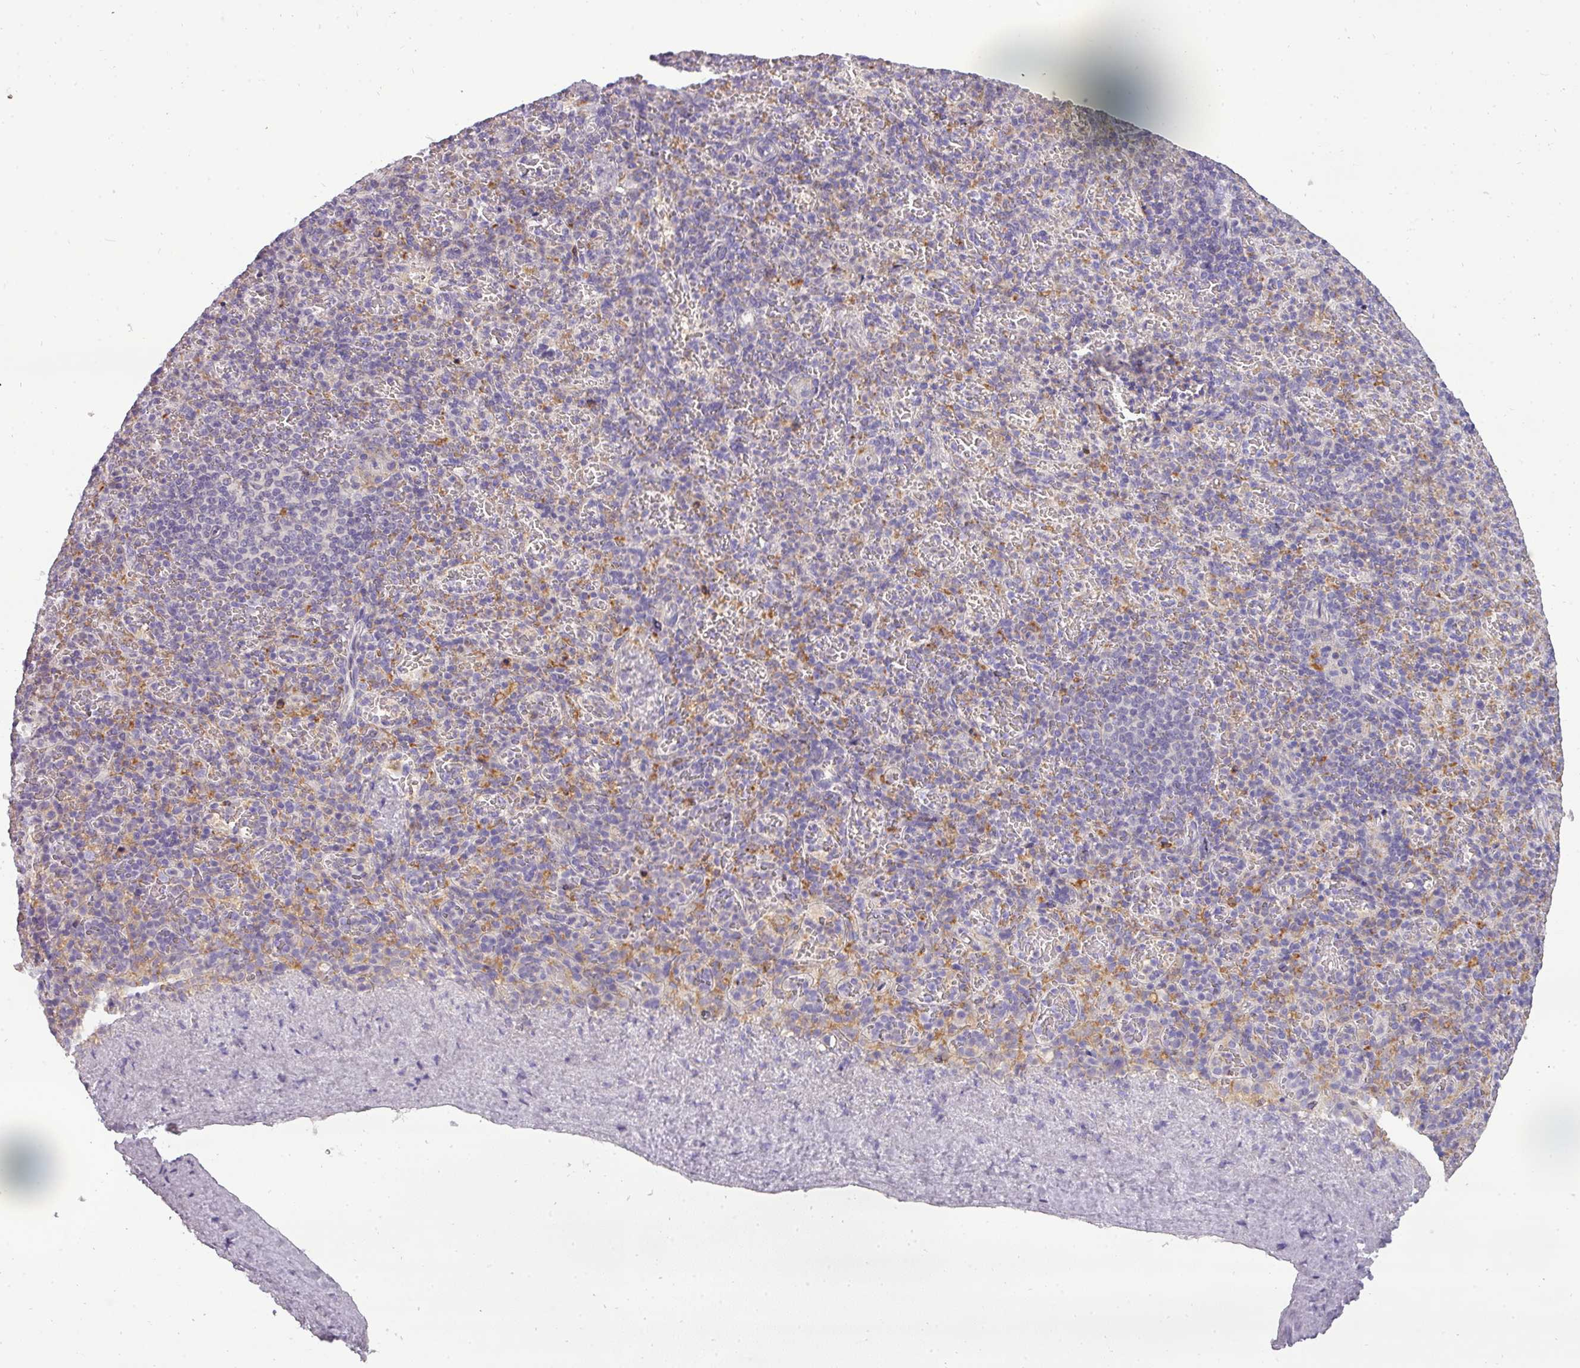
{"staining": {"intensity": "negative", "quantity": "none", "location": "none"}, "tissue": "spleen", "cell_type": "Cells in red pulp", "image_type": "normal", "snomed": [{"axis": "morphology", "description": "Normal tissue, NOS"}, {"axis": "topography", "description": "Spleen"}], "caption": "Immunohistochemical staining of benign human spleen exhibits no significant staining in cells in red pulp.", "gene": "ATP6V1D", "patient": {"sex": "female", "age": 74}}